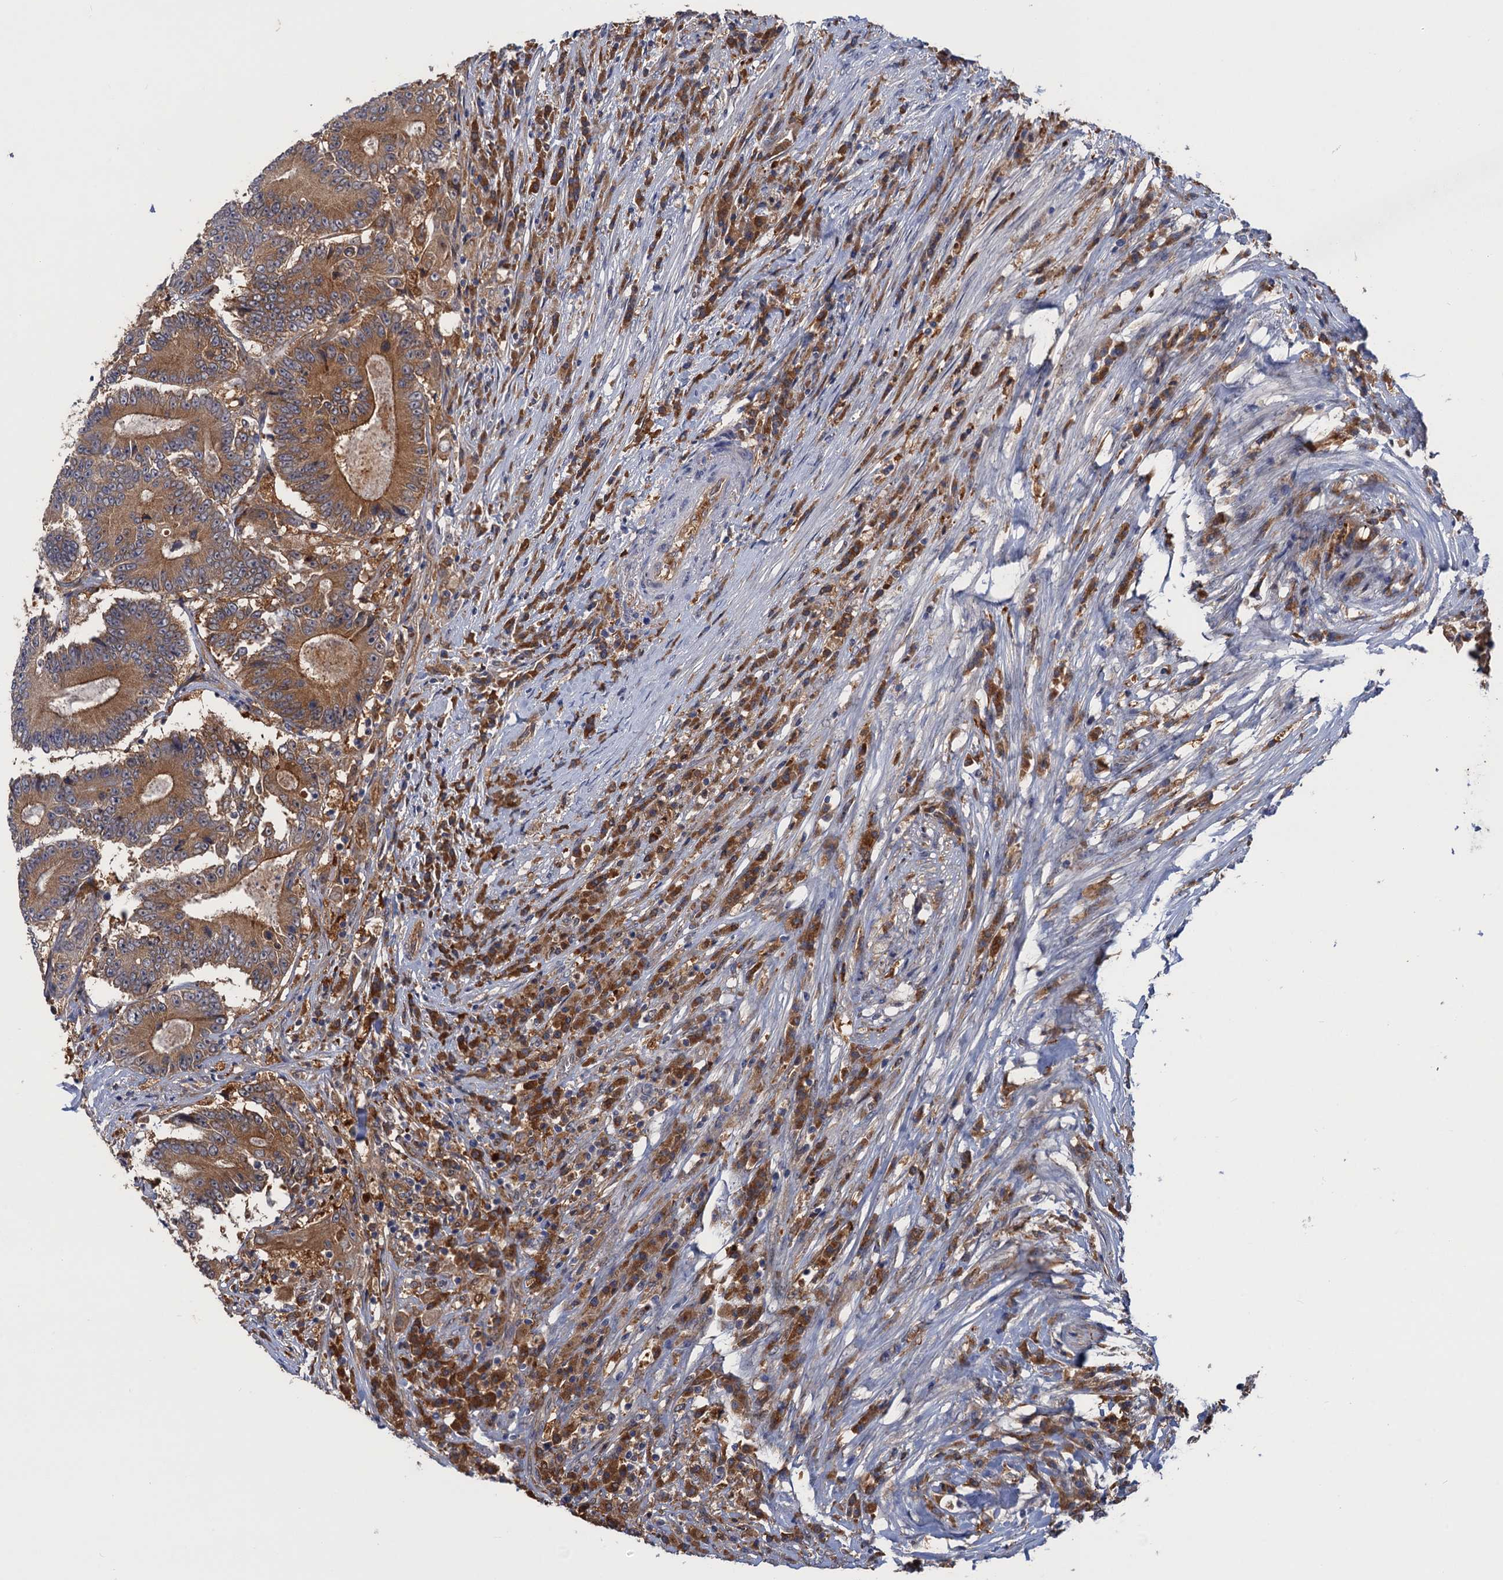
{"staining": {"intensity": "moderate", "quantity": ">75%", "location": "cytoplasmic/membranous"}, "tissue": "colorectal cancer", "cell_type": "Tumor cells", "image_type": "cancer", "snomed": [{"axis": "morphology", "description": "Adenocarcinoma, NOS"}, {"axis": "topography", "description": "Colon"}], "caption": "Immunohistochemistry image of human colorectal adenocarcinoma stained for a protein (brown), which displays medium levels of moderate cytoplasmic/membranous positivity in about >75% of tumor cells.", "gene": "NEK8", "patient": {"sex": "male", "age": 83}}